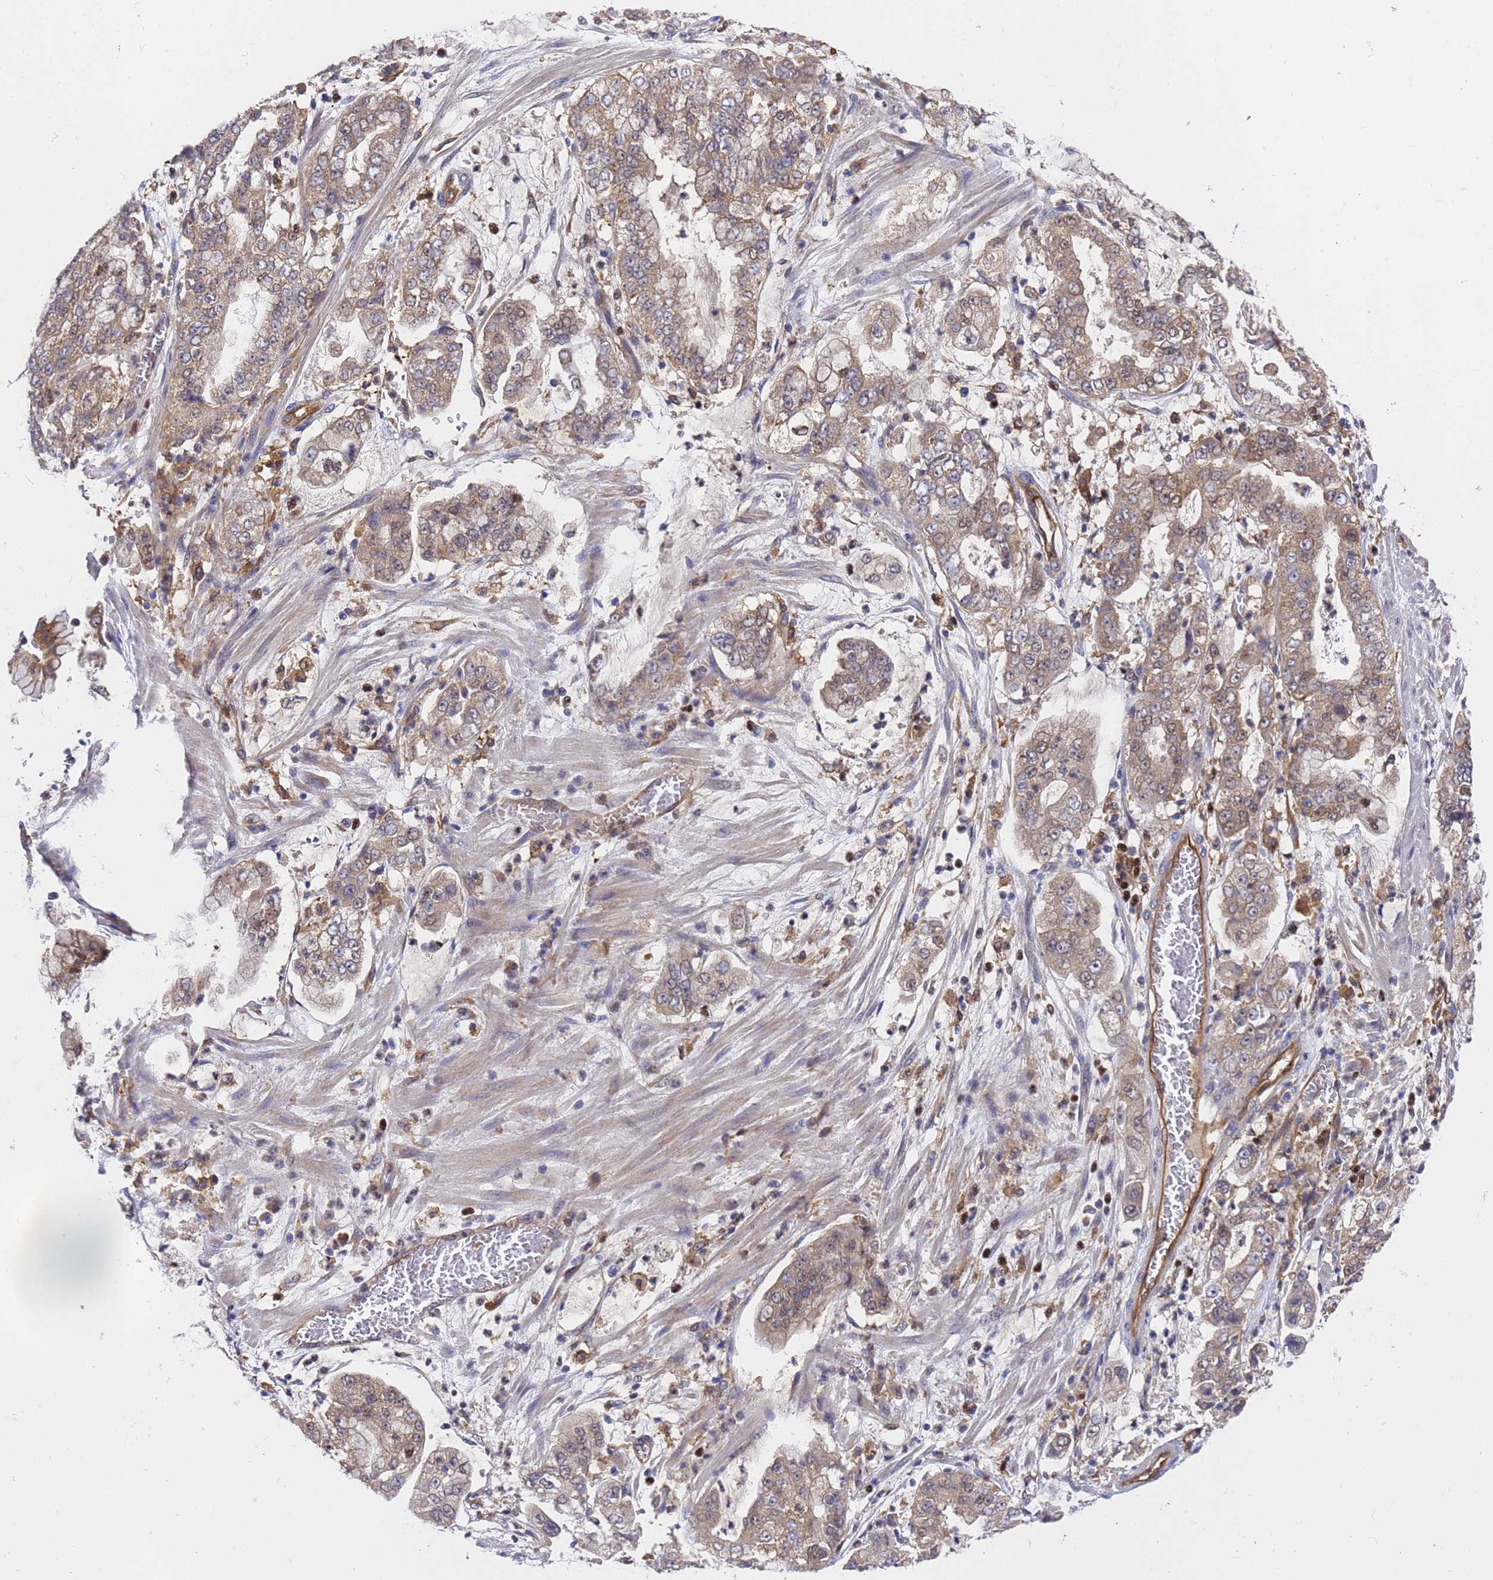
{"staining": {"intensity": "weak", "quantity": ">75%", "location": "cytoplasmic/membranous"}, "tissue": "stomach cancer", "cell_type": "Tumor cells", "image_type": "cancer", "snomed": [{"axis": "morphology", "description": "Adenocarcinoma, NOS"}, {"axis": "topography", "description": "Stomach"}], "caption": "Weak cytoplasmic/membranous protein positivity is identified in about >75% of tumor cells in stomach cancer (adenocarcinoma).", "gene": "SLC35E2B", "patient": {"sex": "male", "age": 76}}